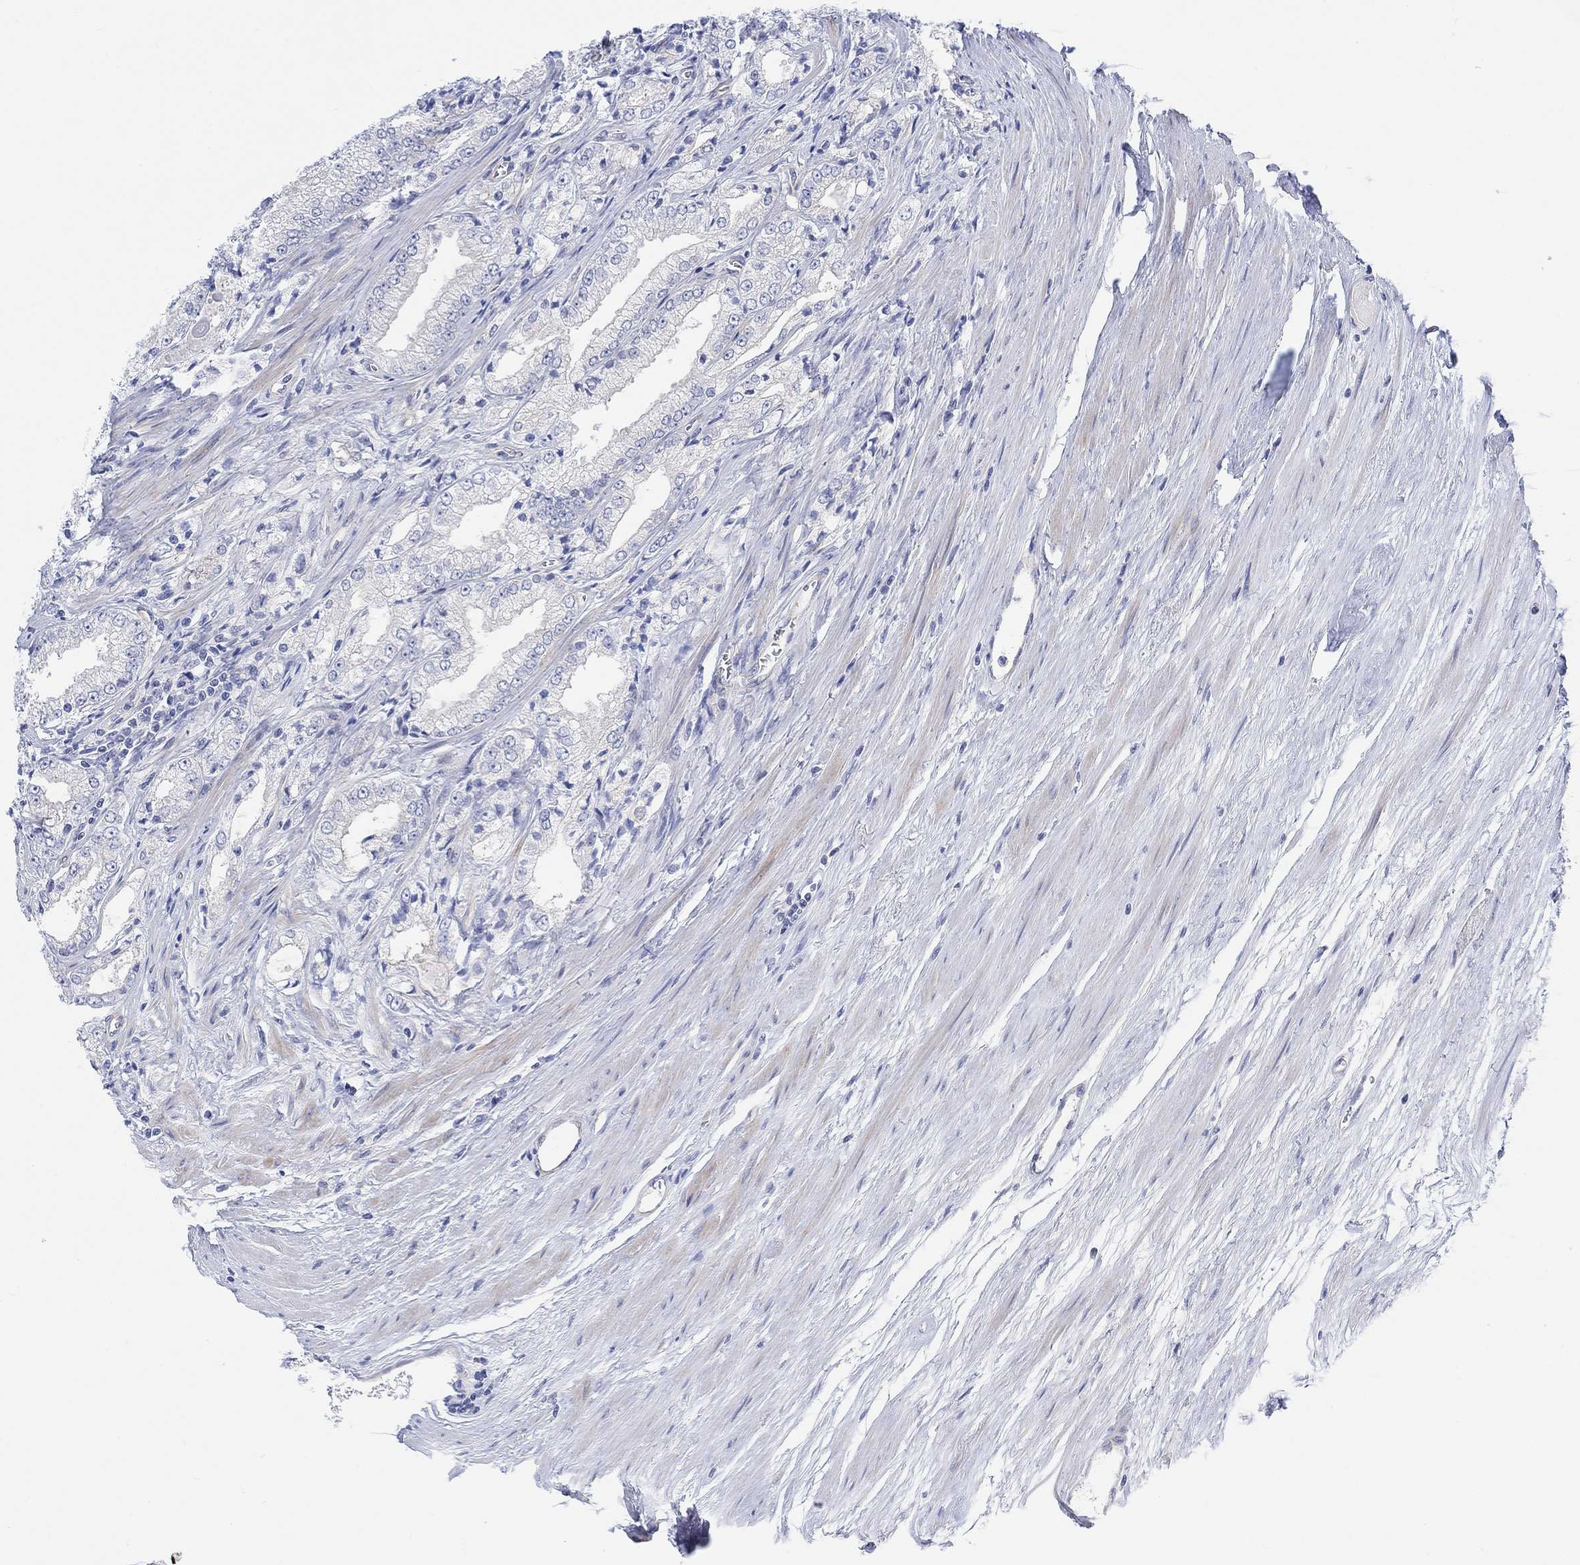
{"staining": {"intensity": "negative", "quantity": "none", "location": "none"}, "tissue": "prostate cancer", "cell_type": "Tumor cells", "image_type": "cancer", "snomed": [{"axis": "morphology", "description": "Adenocarcinoma, NOS"}, {"axis": "morphology", "description": "Adenocarcinoma, High grade"}, {"axis": "topography", "description": "Prostate"}], "caption": "Image shows no protein expression in tumor cells of prostate cancer (adenocarcinoma) tissue. (DAB immunohistochemistry (IHC), high magnification).", "gene": "TLDC2", "patient": {"sex": "male", "age": 70}}